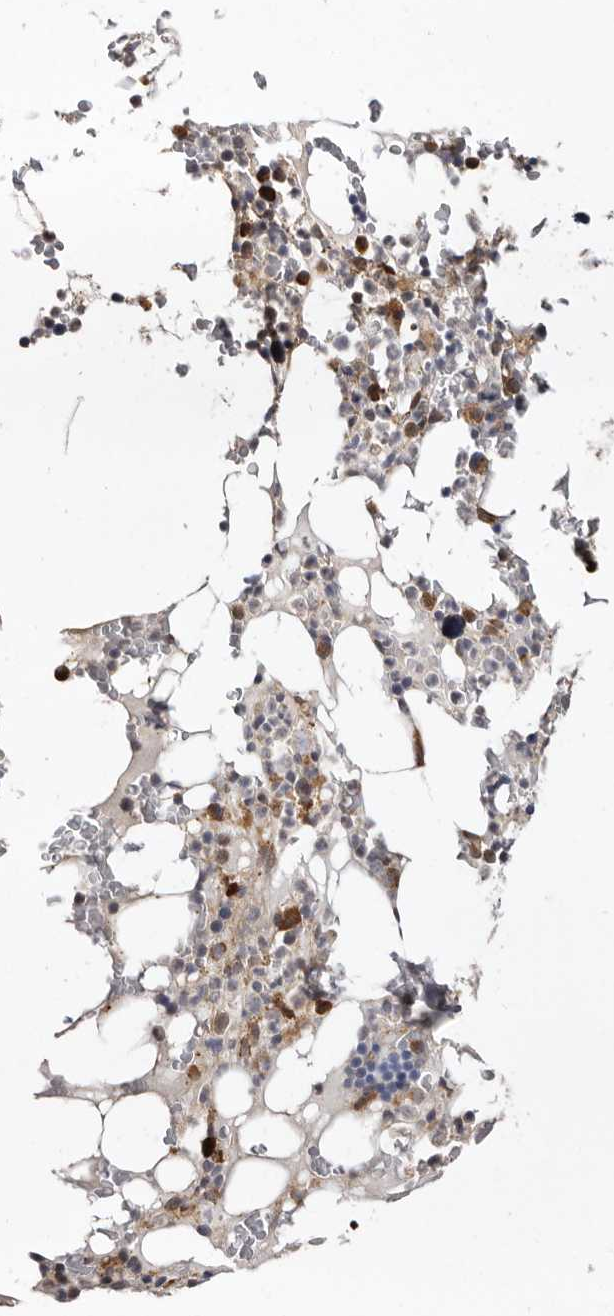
{"staining": {"intensity": "moderate", "quantity": "<25%", "location": "cytoplasmic/membranous"}, "tissue": "bone marrow", "cell_type": "Hematopoietic cells", "image_type": "normal", "snomed": [{"axis": "morphology", "description": "Normal tissue, NOS"}, {"axis": "topography", "description": "Bone marrow"}], "caption": "Immunohistochemical staining of unremarkable bone marrow shows moderate cytoplasmic/membranous protein positivity in approximately <25% of hematopoietic cells.", "gene": "RRM2B", "patient": {"sex": "male", "age": 58}}